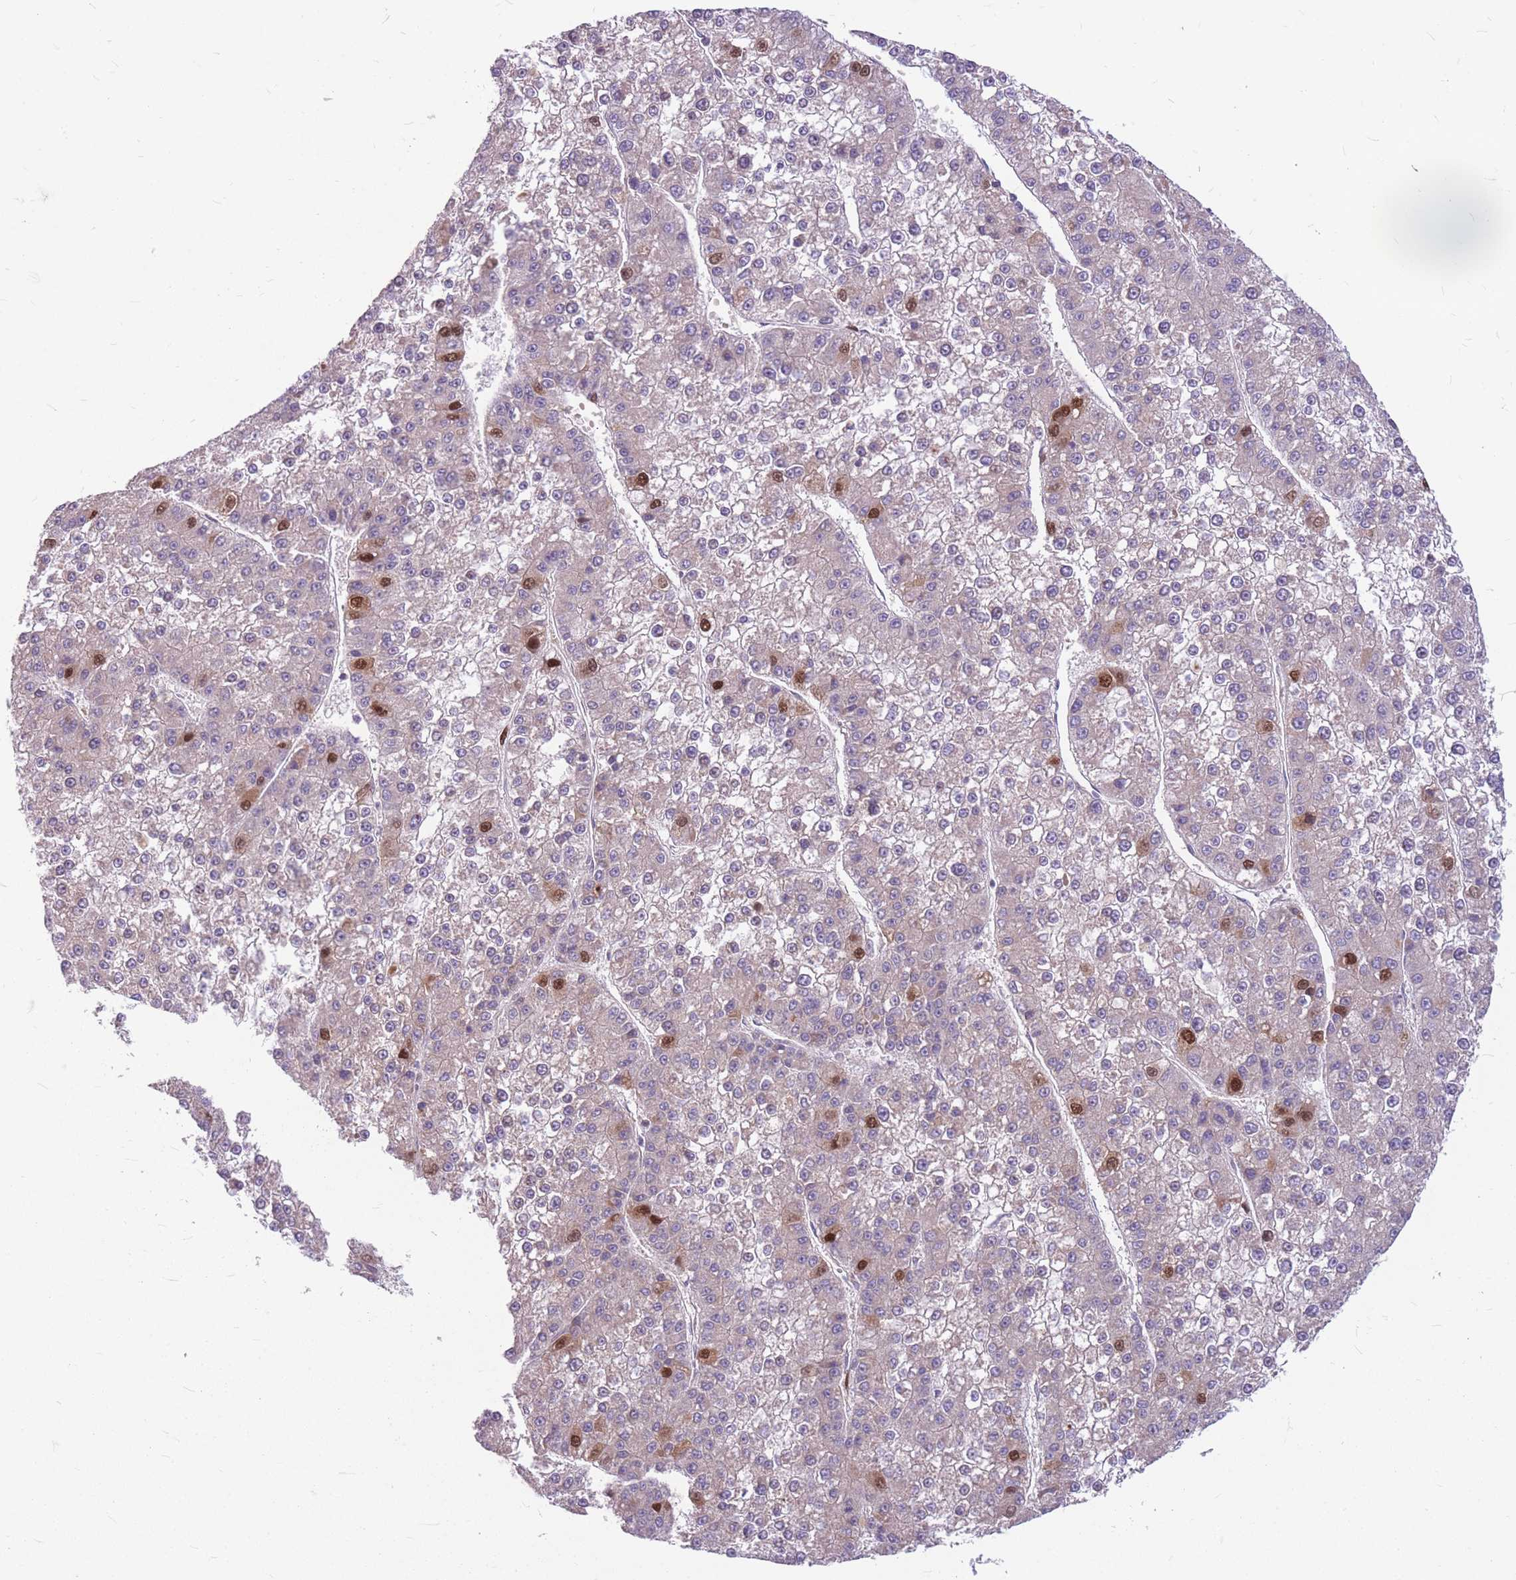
{"staining": {"intensity": "strong", "quantity": "<25%", "location": "nuclear"}, "tissue": "liver cancer", "cell_type": "Tumor cells", "image_type": "cancer", "snomed": [{"axis": "morphology", "description": "Carcinoma, Hepatocellular, NOS"}, {"axis": "topography", "description": "Liver"}], "caption": "A high-resolution photomicrograph shows immunohistochemistry staining of hepatocellular carcinoma (liver), which displays strong nuclear staining in approximately <25% of tumor cells.", "gene": "GMNN", "patient": {"sex": "female", "age": 73}}